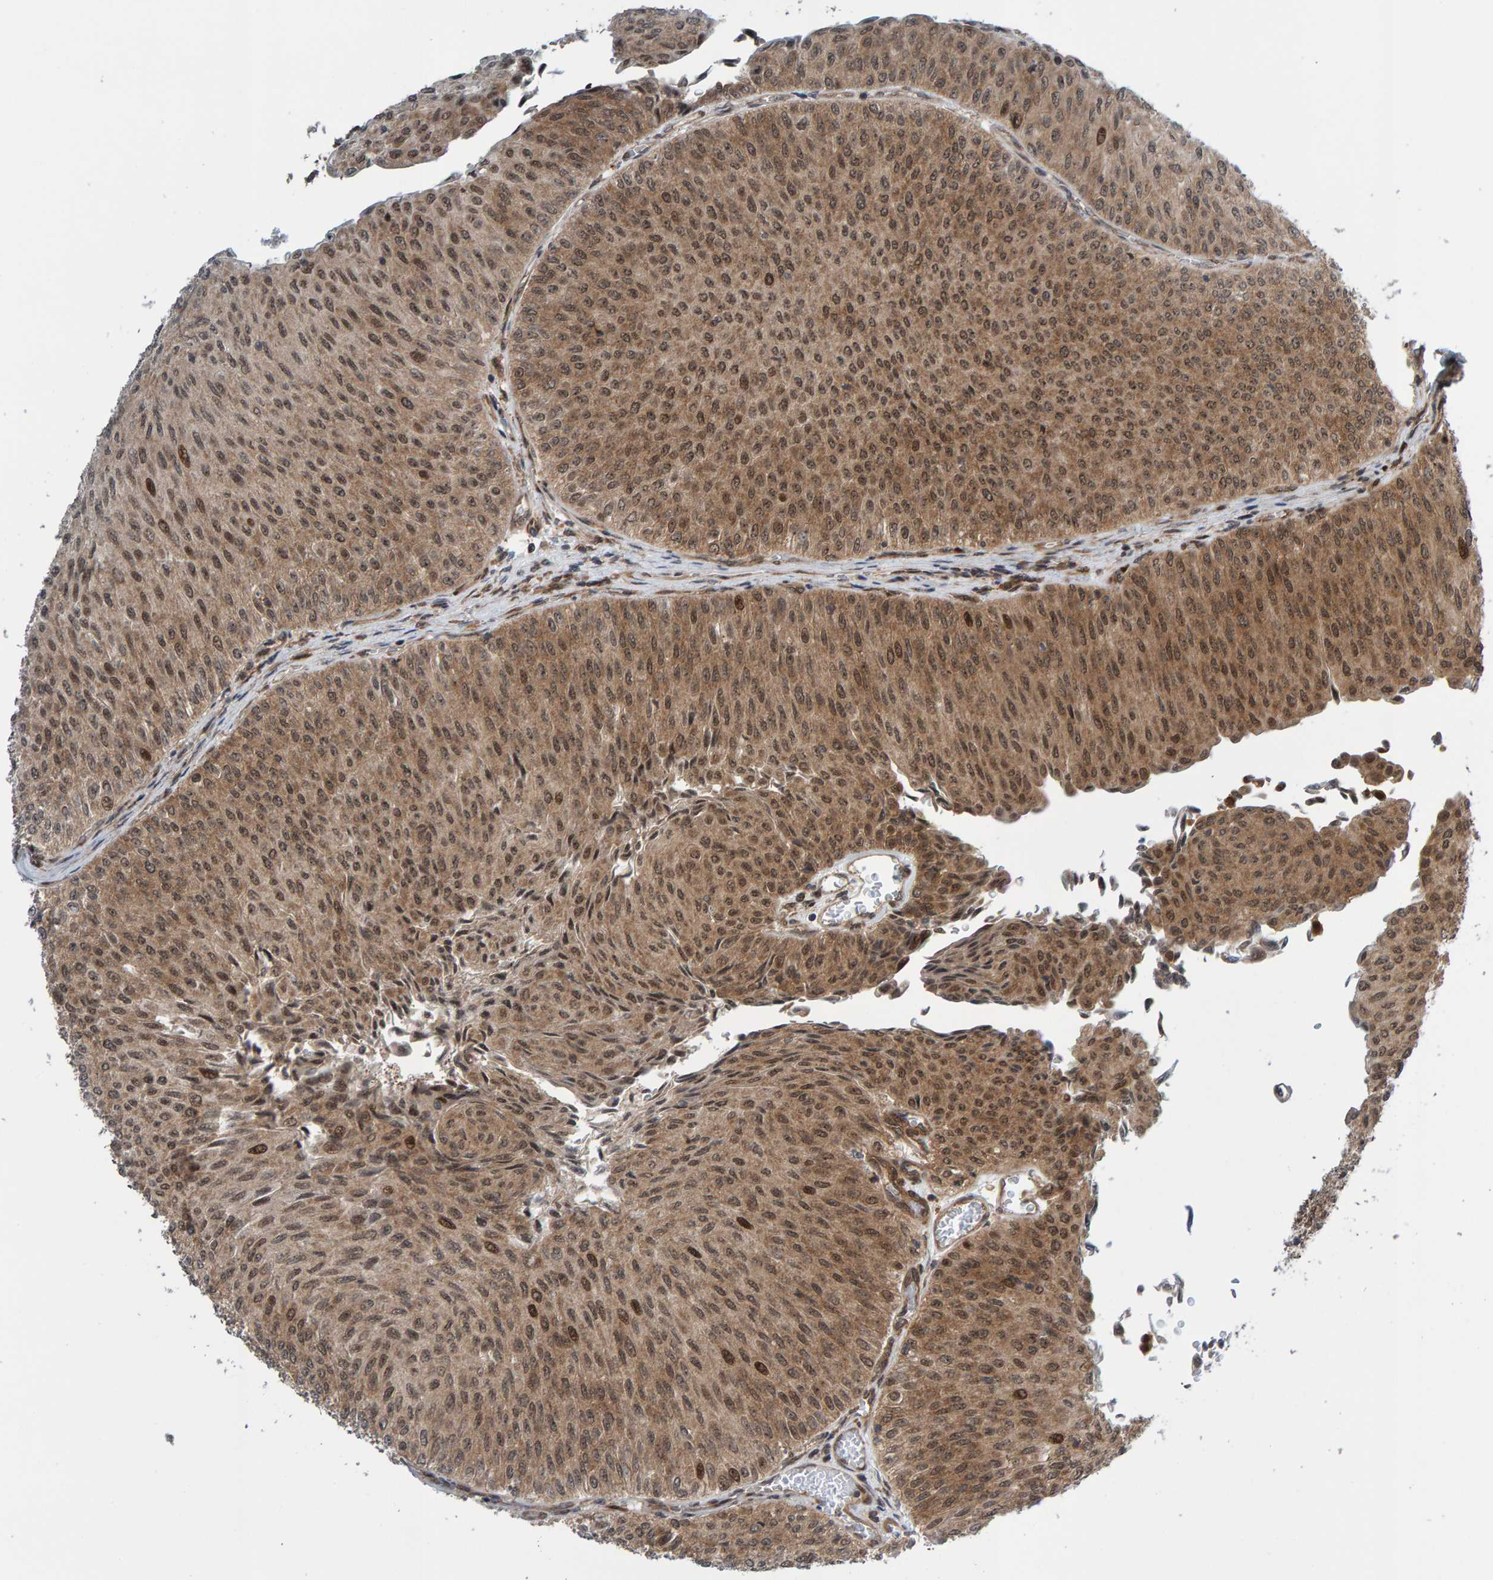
{"staining": {"intensity": "moderate", "quantity": ">75%", "location": "cytoplasmic/membranous,nuclear"}, "tissue": "urothelial cancer", "cell_type": "Tumor cells", "image_type": "cancer", "snomed": [{"axis": "morphology", "description": "Urothelial carcinoma, Low grade"}, {"axis": "topography", "description": "Urinary bladder"}], "caption": "High-magnification brightfield microscopy of low-grade urothelial carcinoma stained with DAB (3,3'-diaminobenzidine) (brown) and counterstained with hematoxylin (blue). tumor cells exhibit moderate cytoplasmic/membranous and nuclear positivity is seen in approximately>75% of cells.", "gene": "ZNF366", "patient": {"sex": "male", "age": 78}}